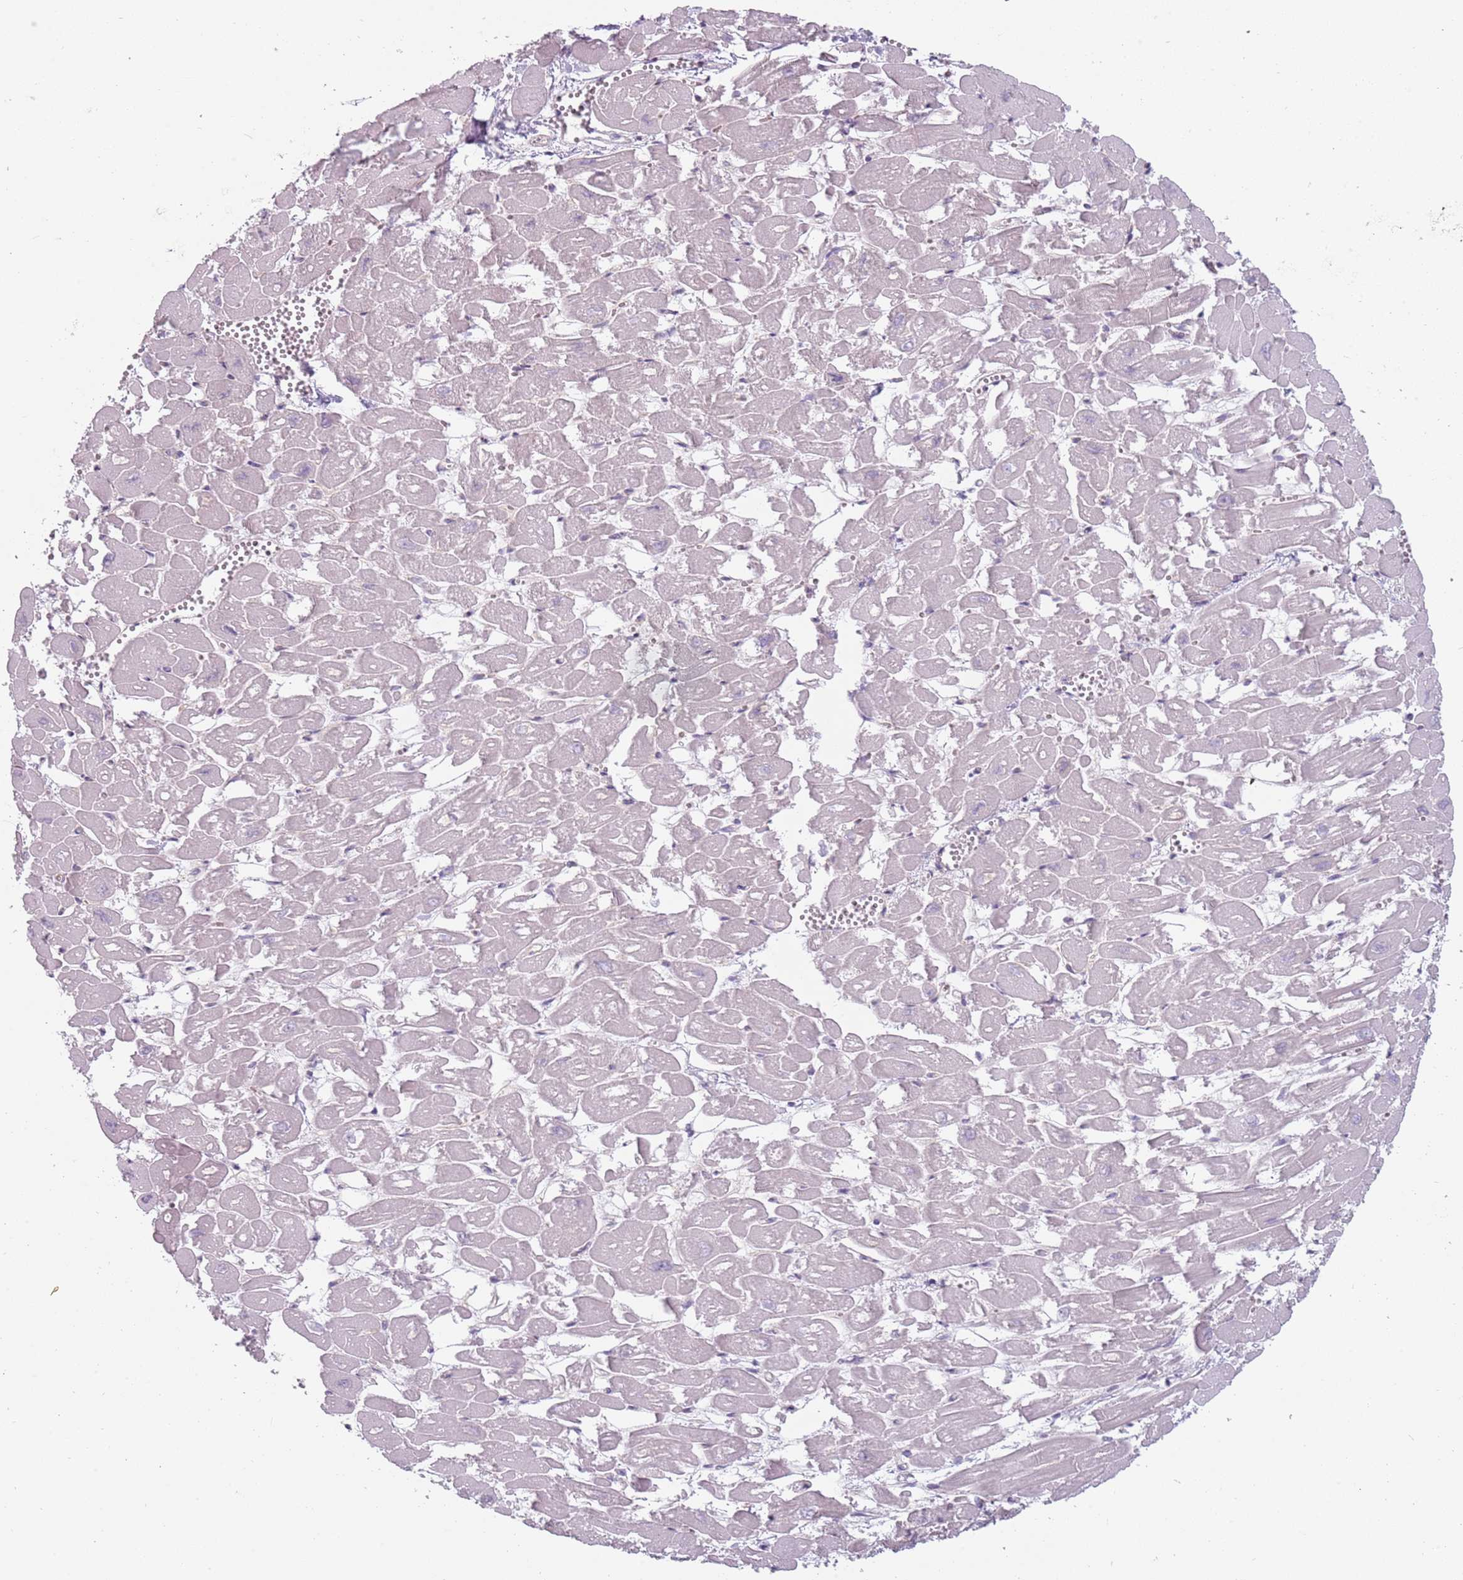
{"staining": {"intensity": "negative", "quantity": "none", "location": "none"}, "tissue": "heart muscle", "cell_type": "Cardiomyocytes", "image_type": "normal", "snomed": [{"axis": "morphology", "description": "Normal tissue, NOS"}, {"axis": "topography", "description": "Heart"}], "caption": "Immunohistochemical staining of benign human heart muscle shows no significant positivity in cardiomyocytes. Nuclei are stained in blue.", "gene": "RFX2", "patient": {"sex": "male", "age": 54}}